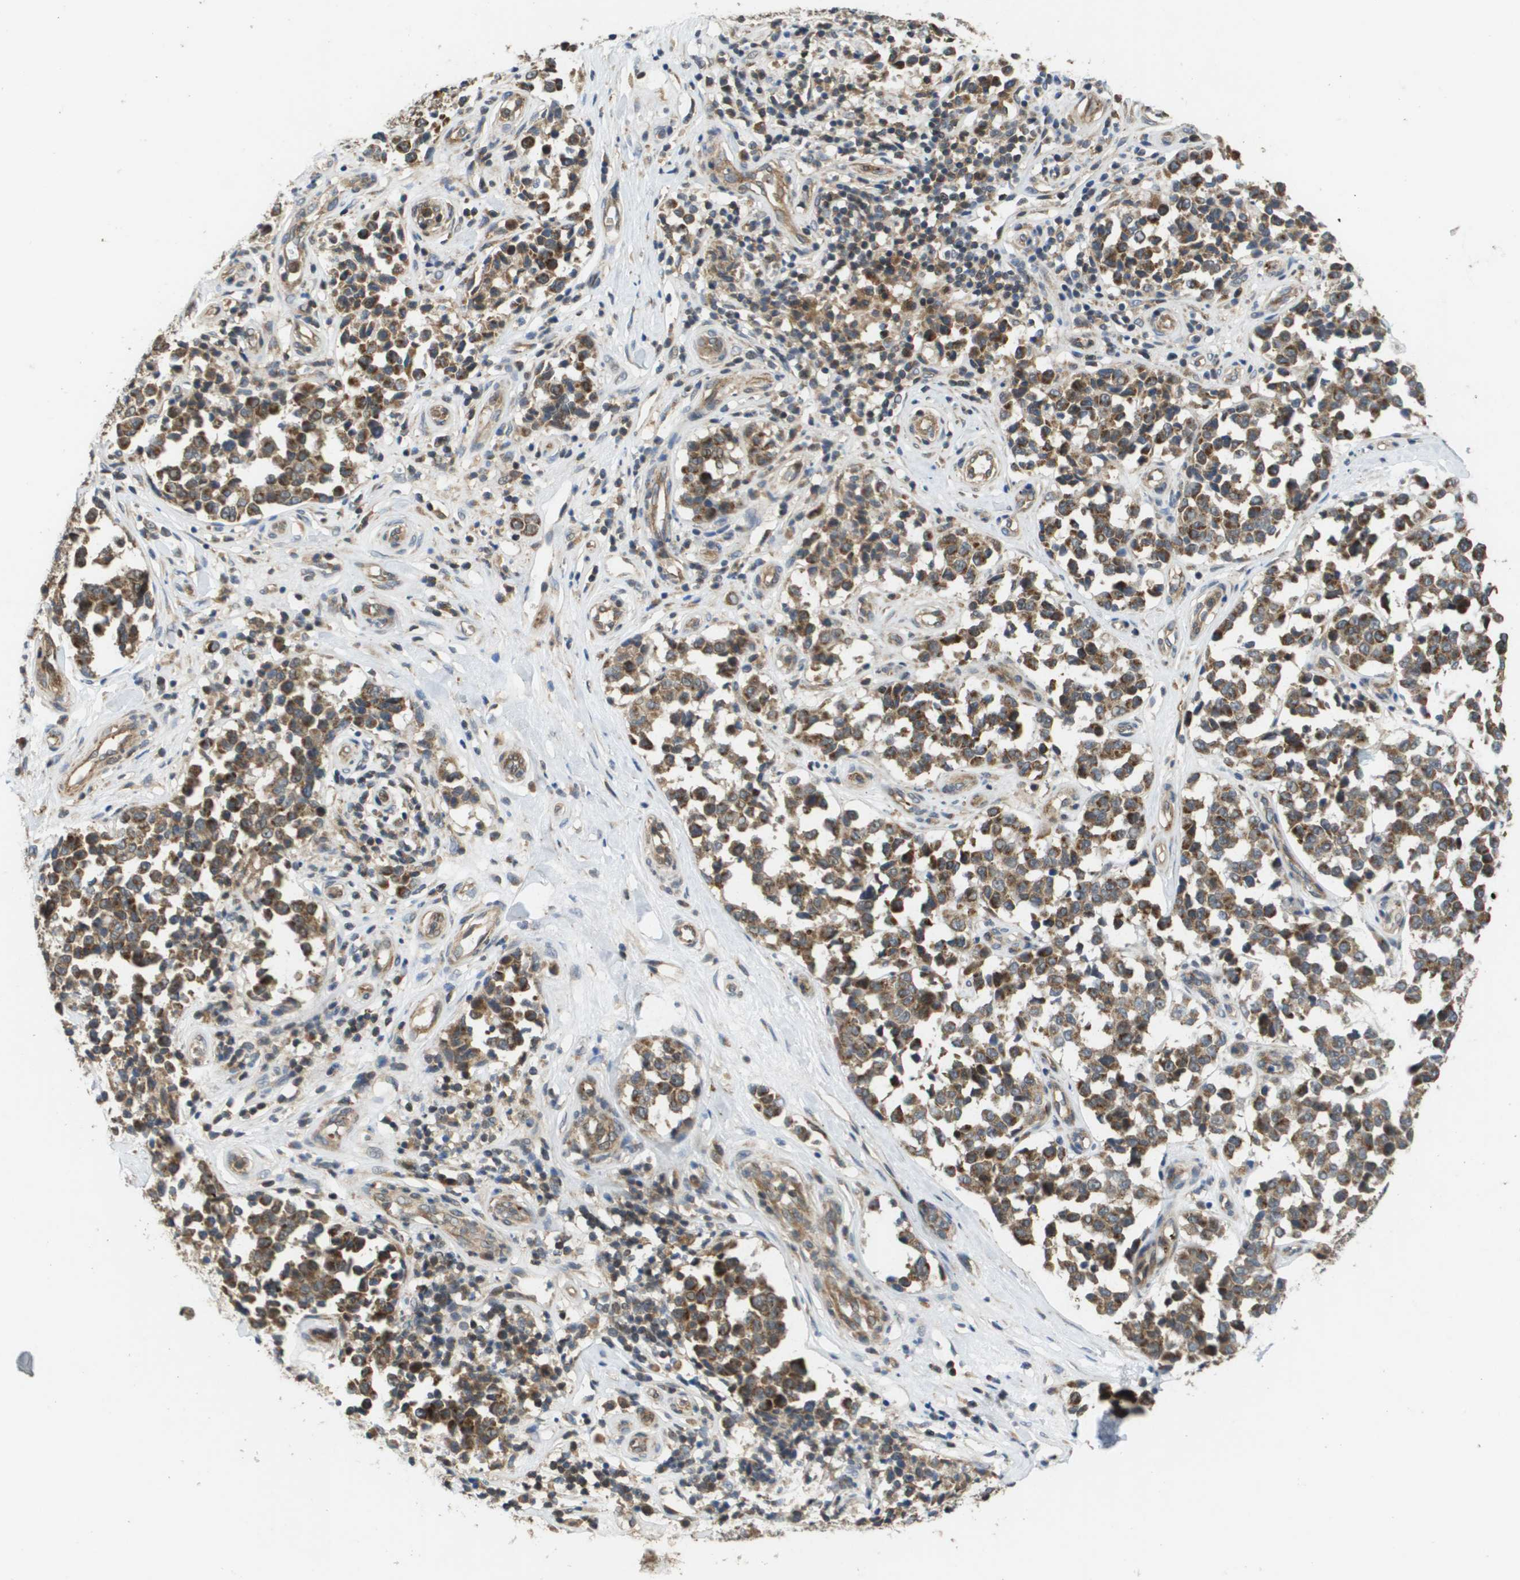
{"staining": {"intensity": "moderate", "quantity": ">75%", "location": "cytoplasmic/membranous"}, "tissue": "melanoma", "cell_type": "Tumor cells", "image_type": "cancer", "snomed": [{"axis": "morphology", "description": "Malignant melanoma, NOS"}, {"axis": "topography", "description": "Skin"}], "caption": "Immunohistochemistry of human malignant melanoma exhibits medium levels of moderate cytoplasmic/membranous expression in about >75% of tumor cells. (Stains: DAB in brown, nuclei in blue, Microscopy: brightfield microscopy at high magnification).", "gene": "RBM38", "patient": {"sex": "female", "age": 64}}